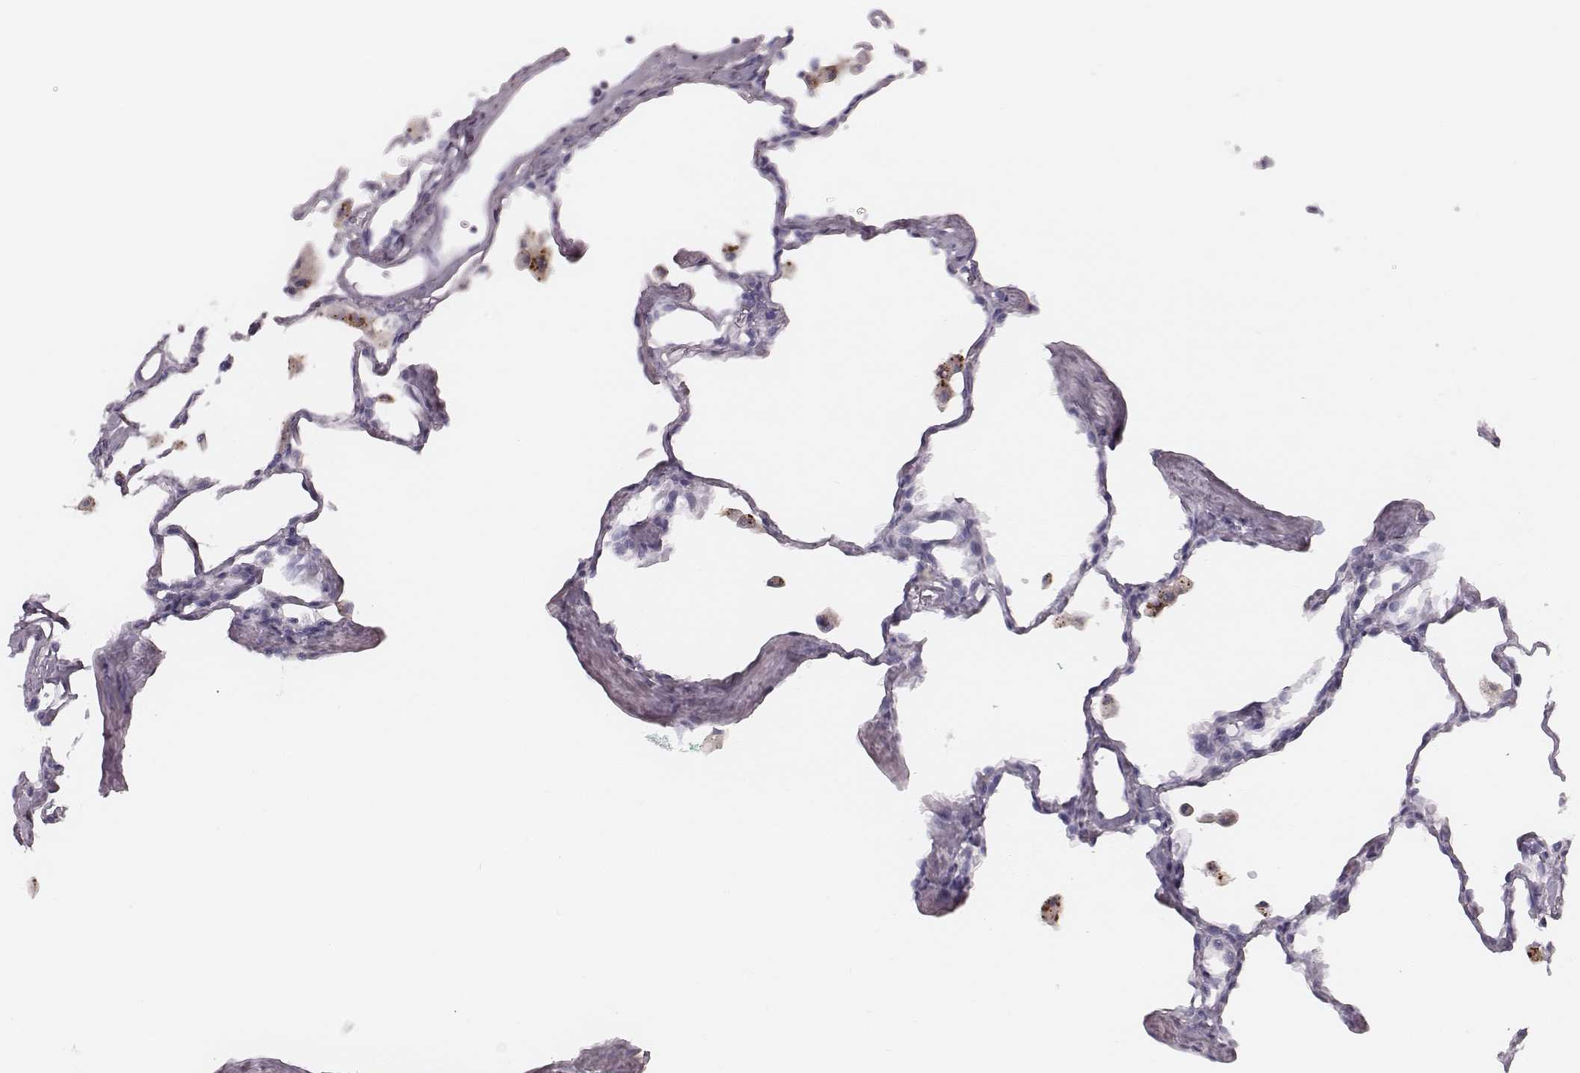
{"staining": {"intensity": "negative", "quantity": "none", "location": "none"}, "tissue": "lung", "cell_type": "Alveolar cells", "image_type": "normal", "snomed": [{"axis": "morphology", "description": "Normal tissue, NOS"}, {"axis": "topography", "description": "Lung"}], "caption": "An immunohistochemistry (IHC) photomicrograph of benign lung is shown. There is no staining in alveolar cells of lung. (DAB IHC visualized using brightfield microscopy, high magnification).", "gene": "ENSG00000285837", "patient": {"sex": "female", "age": 47}}